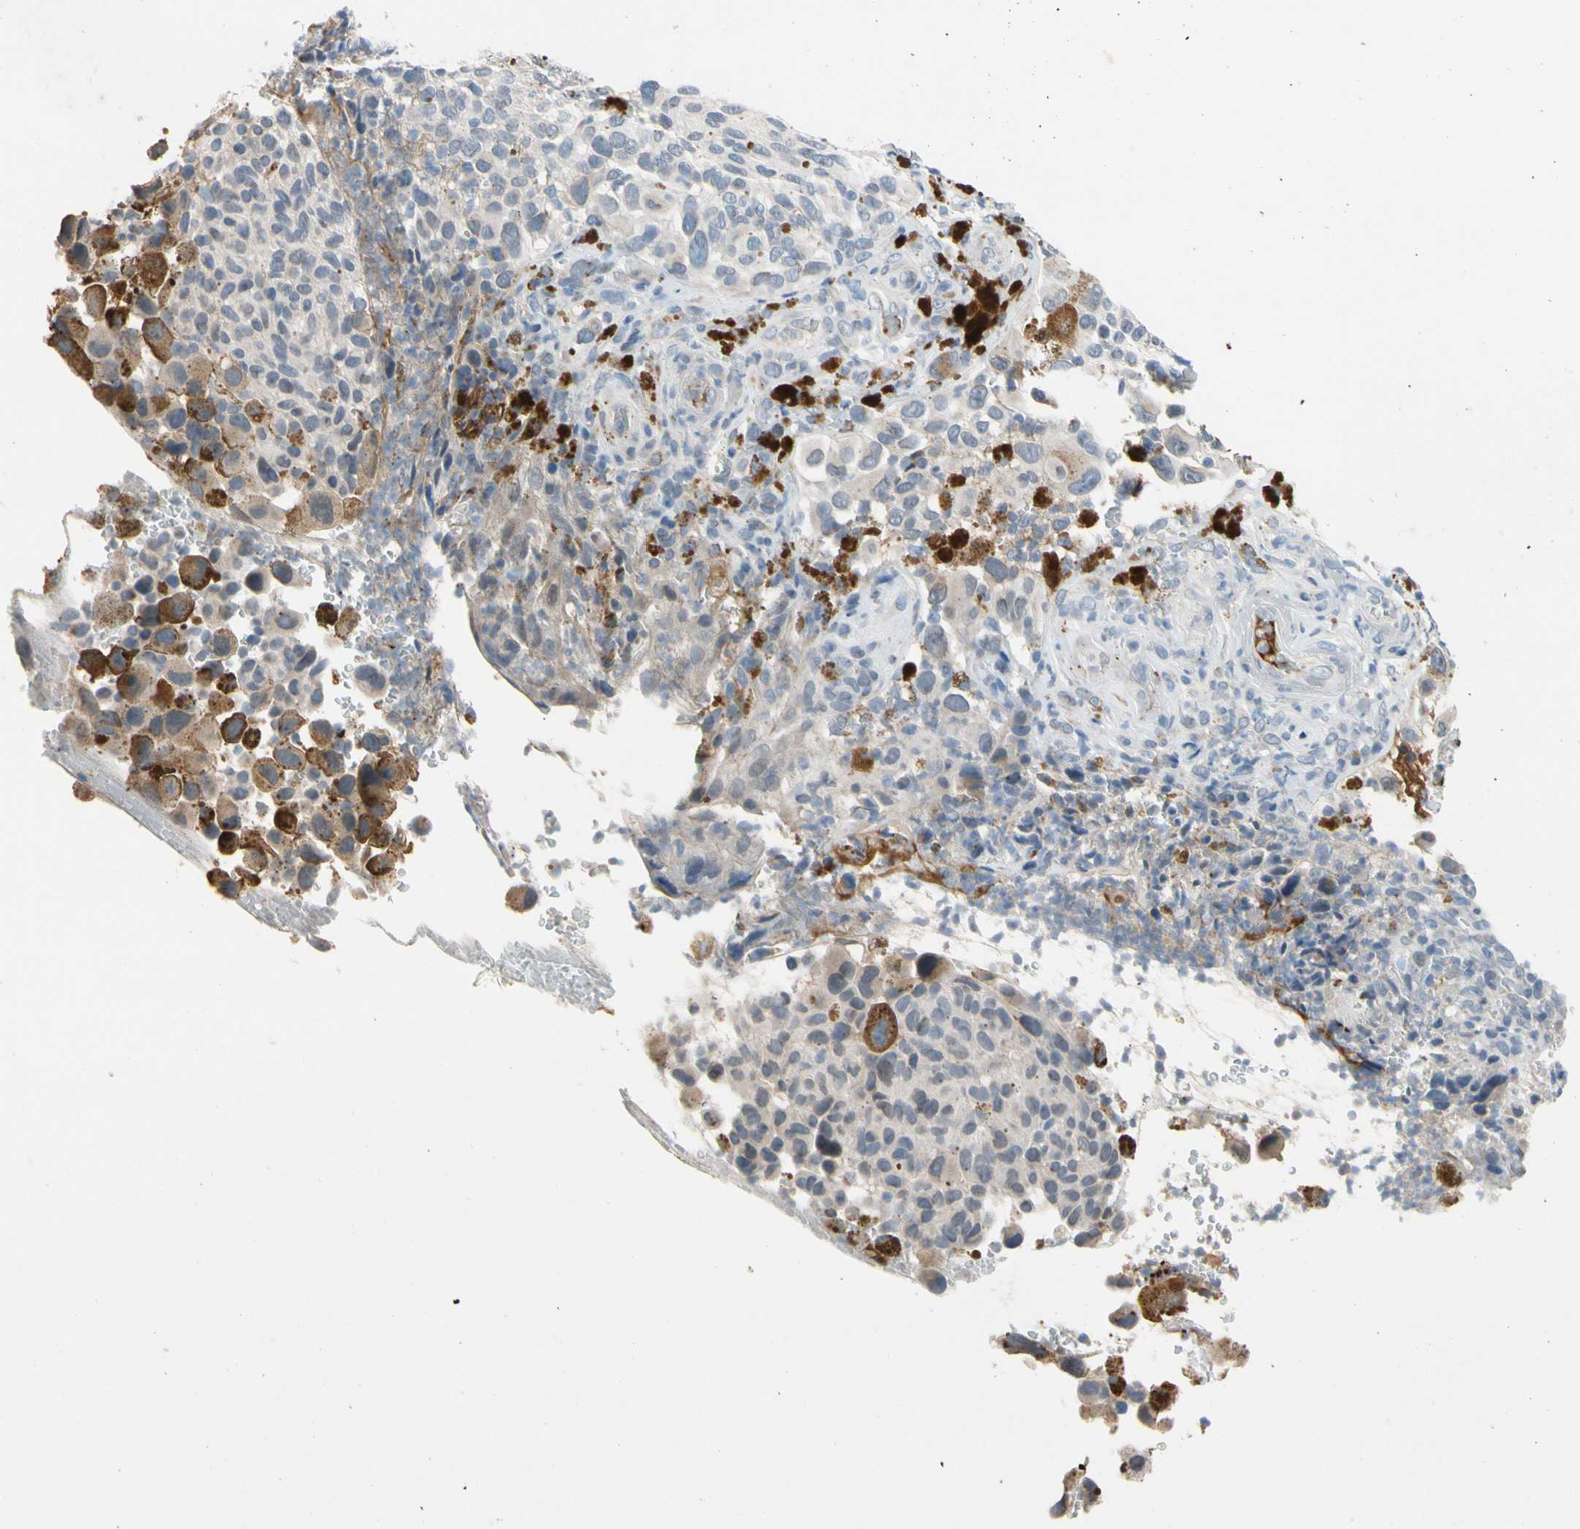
{"staining": {"intensity": "negative", "quantity": "none", "location": "none"}, "tissue": "melanoma", "cell_type": "Tumor cells", "image_type": "cancer", "snomed": [{"axis": "morphology", "description": "Malignant melanoma, NOS"}, {"axis": "topography", "description": "Skin"}], "caption": "Protein analysis of malignant melanoma displays no significant expression in tumor cells. The staining was performed using DAB (3,3'-diaminobenzidine) to visualize the protein expression in brown, while the nuclei were stained in blue with hematoxylin (Magnification: 20x).", "gene": "CNDP1", "patient": {"sex": "female", "age": 73}}